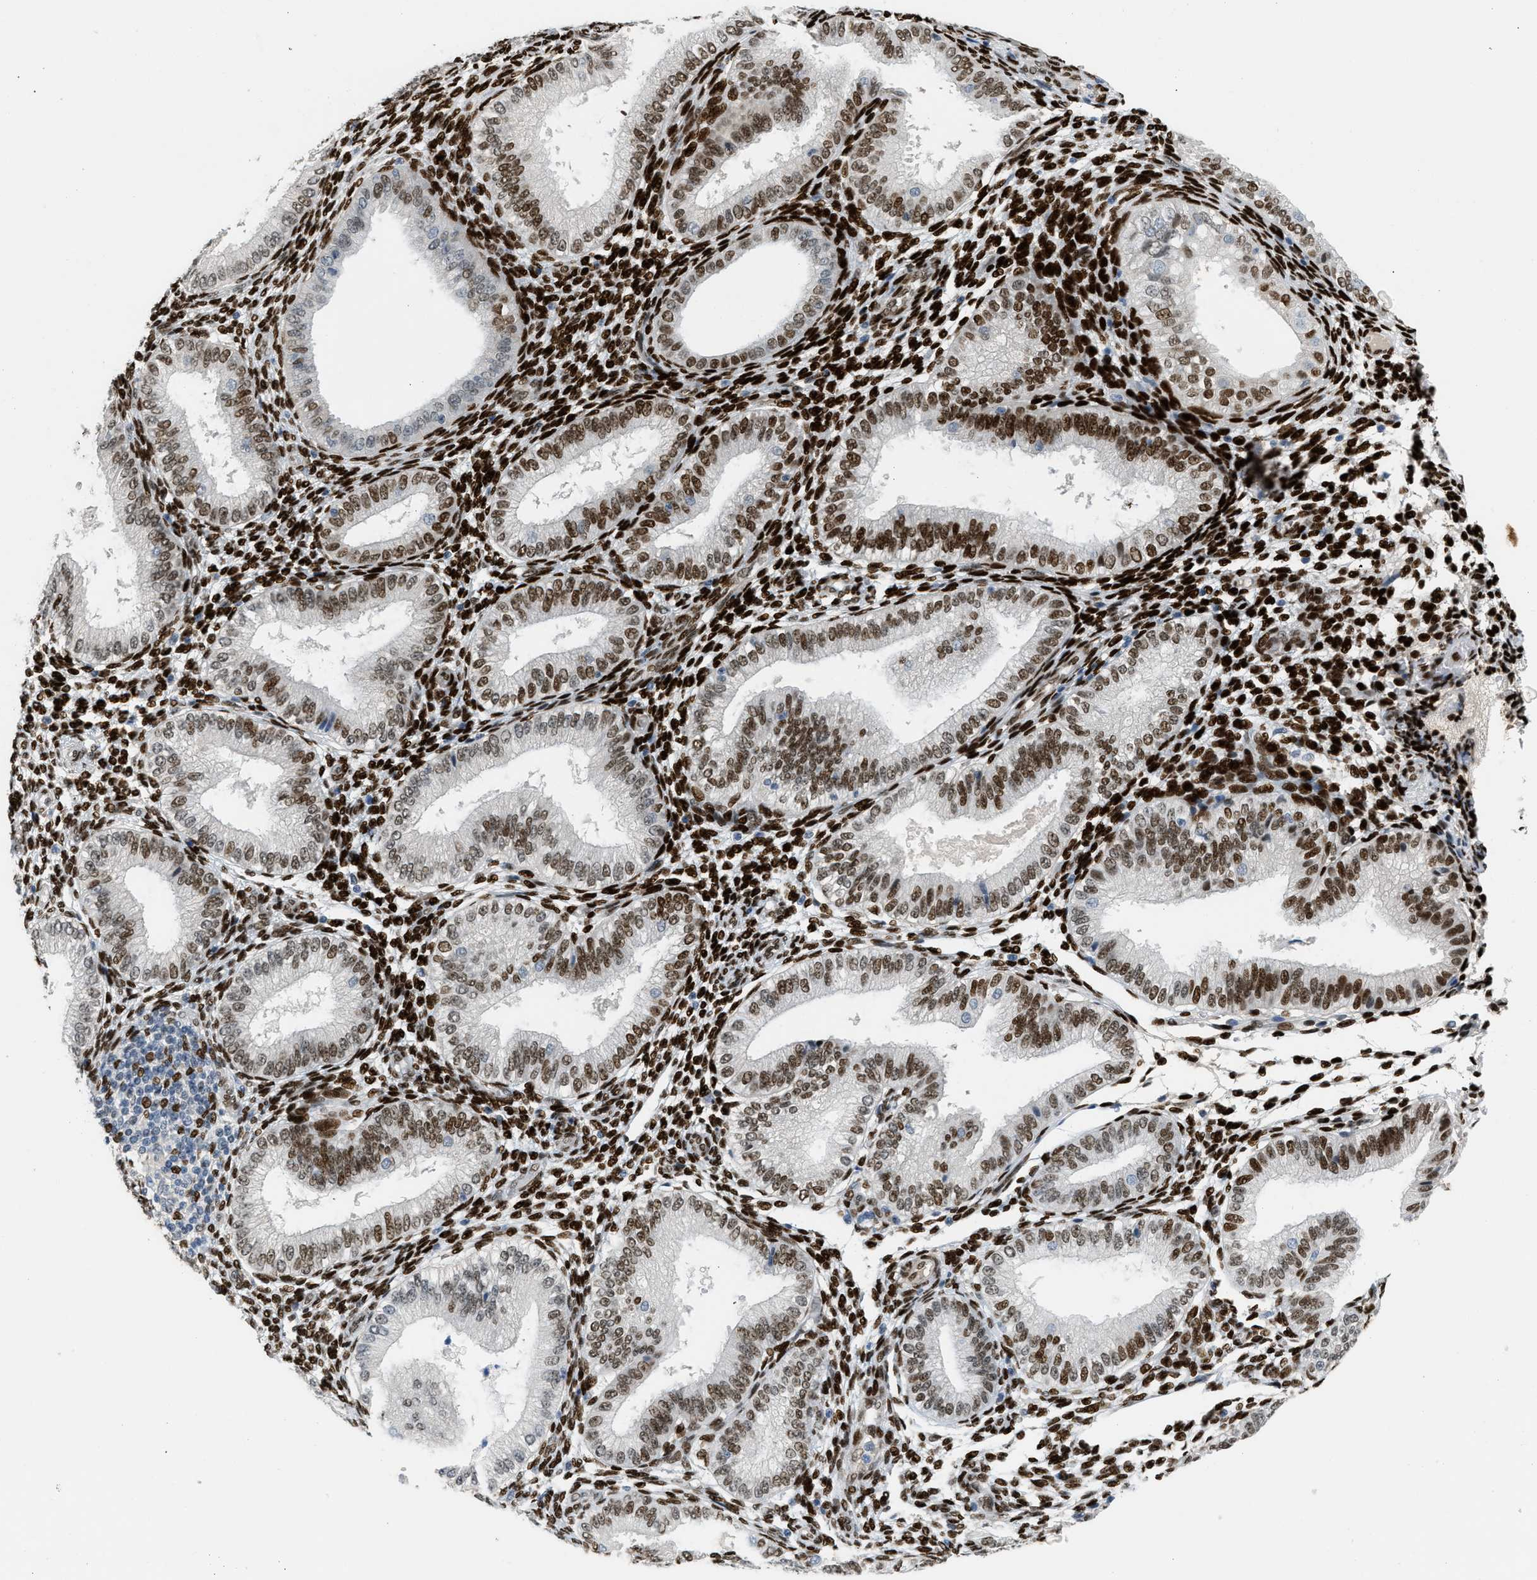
{"staining": {"intensity": "strong", "quantity": "25%-75%", "location": "nuclear"}, "tissue": "endometrium", "cell_type": "Cells in endometrial stroma", "image_type": "normal", "snomed": [{"axis": "morphology", "description": "Normal tissue, NOS"}, {"axis": "topography", "description": "Endometrium"}], "caption": "Immunohistochemistry image of benign endometrium: endometrium stained using immunohistochemistry demonstrates high levels of strong protein expression localized specifically in the nuclear of cells in endometrial stroma, appearing as a nuclear brown color.", "gene": "ZBTB20", "patient": {"sex": "female", "age": 39}}